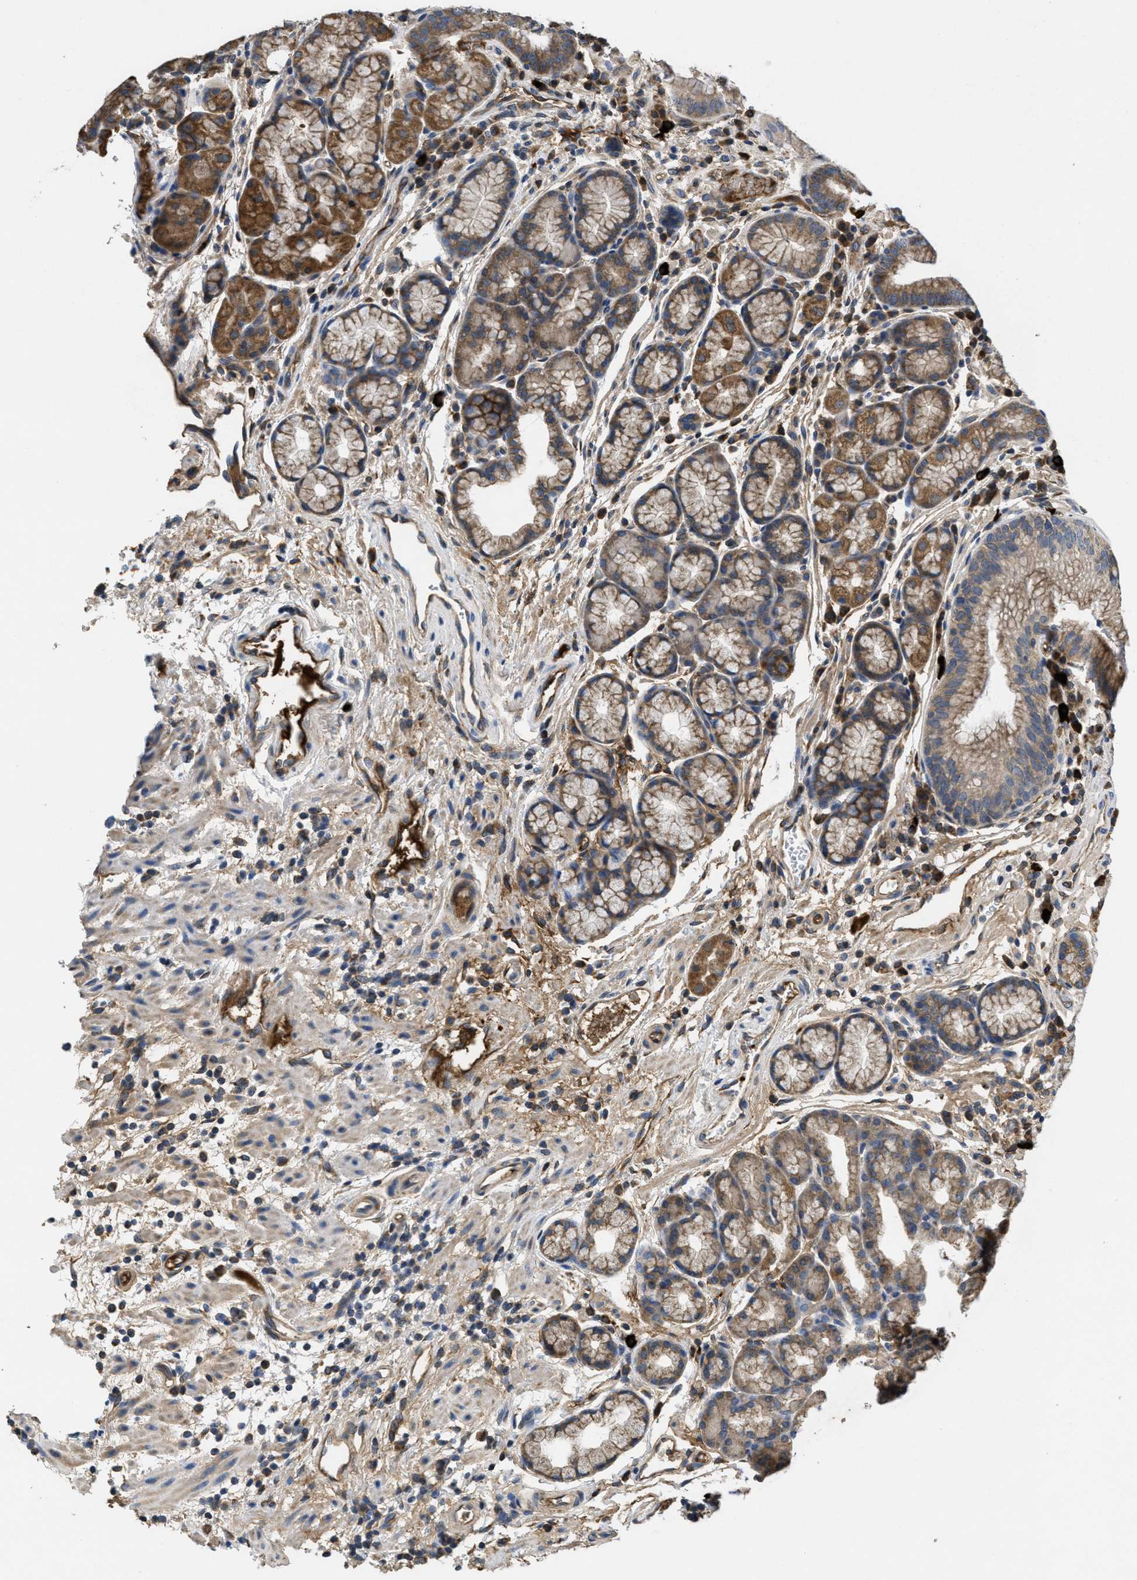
{"staining": {"intensity": "moderate", "quantity": ">75%", "location": "cytoplasmic/membranous"}, "tissue": "stomach", "cell_type": "Glandular cells", "image_type": "normal", "snomed": [{"axis": "morphology", "description": "Normal tissue, NOS"}, {"axis": "morphology", "description": "Carcinoid, malignant, NOS"}, {"axis": "topography", "description": "Stomach, upper"}], "caption": "IHC histopathology image of normal human stomach stained for a protein (brown), which reveals medium levels of moderate cytoplasmic/membranous expression in approximately >75% of glandular cells.", "gene": "GALK1", "patient": {"sex": "male", "age": 39}}